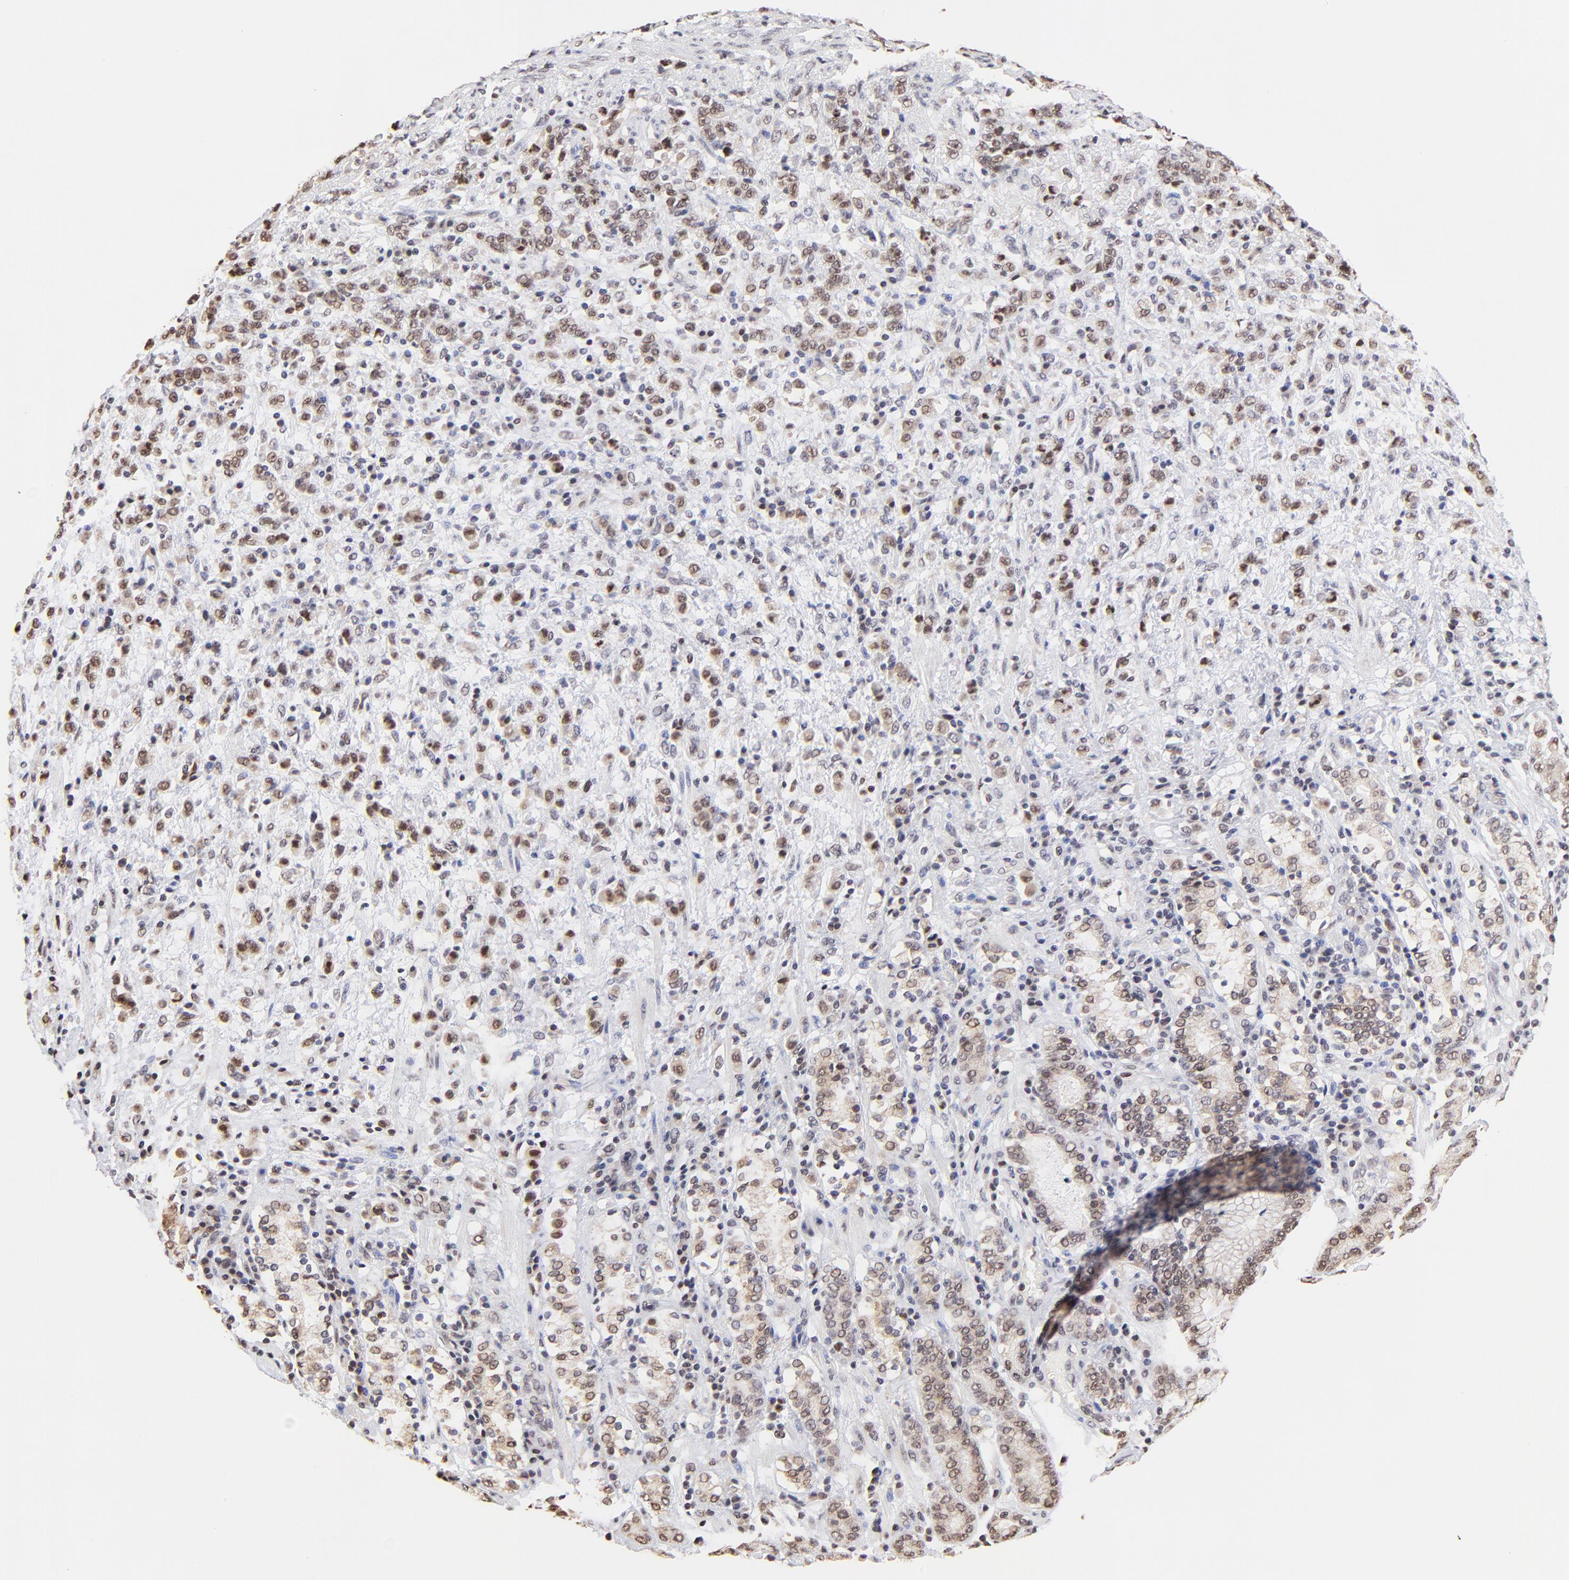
{"staining": {"intensity": "weak", "quantity": ">75%", "location": "nuclear"}, "tissue": "stomach cancer", "cell_type": "Tumor cells", "image_type": "cancer", "snomed": [{"axis": "morphology", "description": "Adenocarcinoma, NOS"}, {"axis": "topography", "description": "Stomach, lower"}], "caption": "Weak nuclear staining for a protein is identified in approximately >75% of tumor cells of adenocarcinoma (stomach) using immunohistochemistry.", "gene": "ZNF670", "patient": {"sex": "male", "age": 88}}